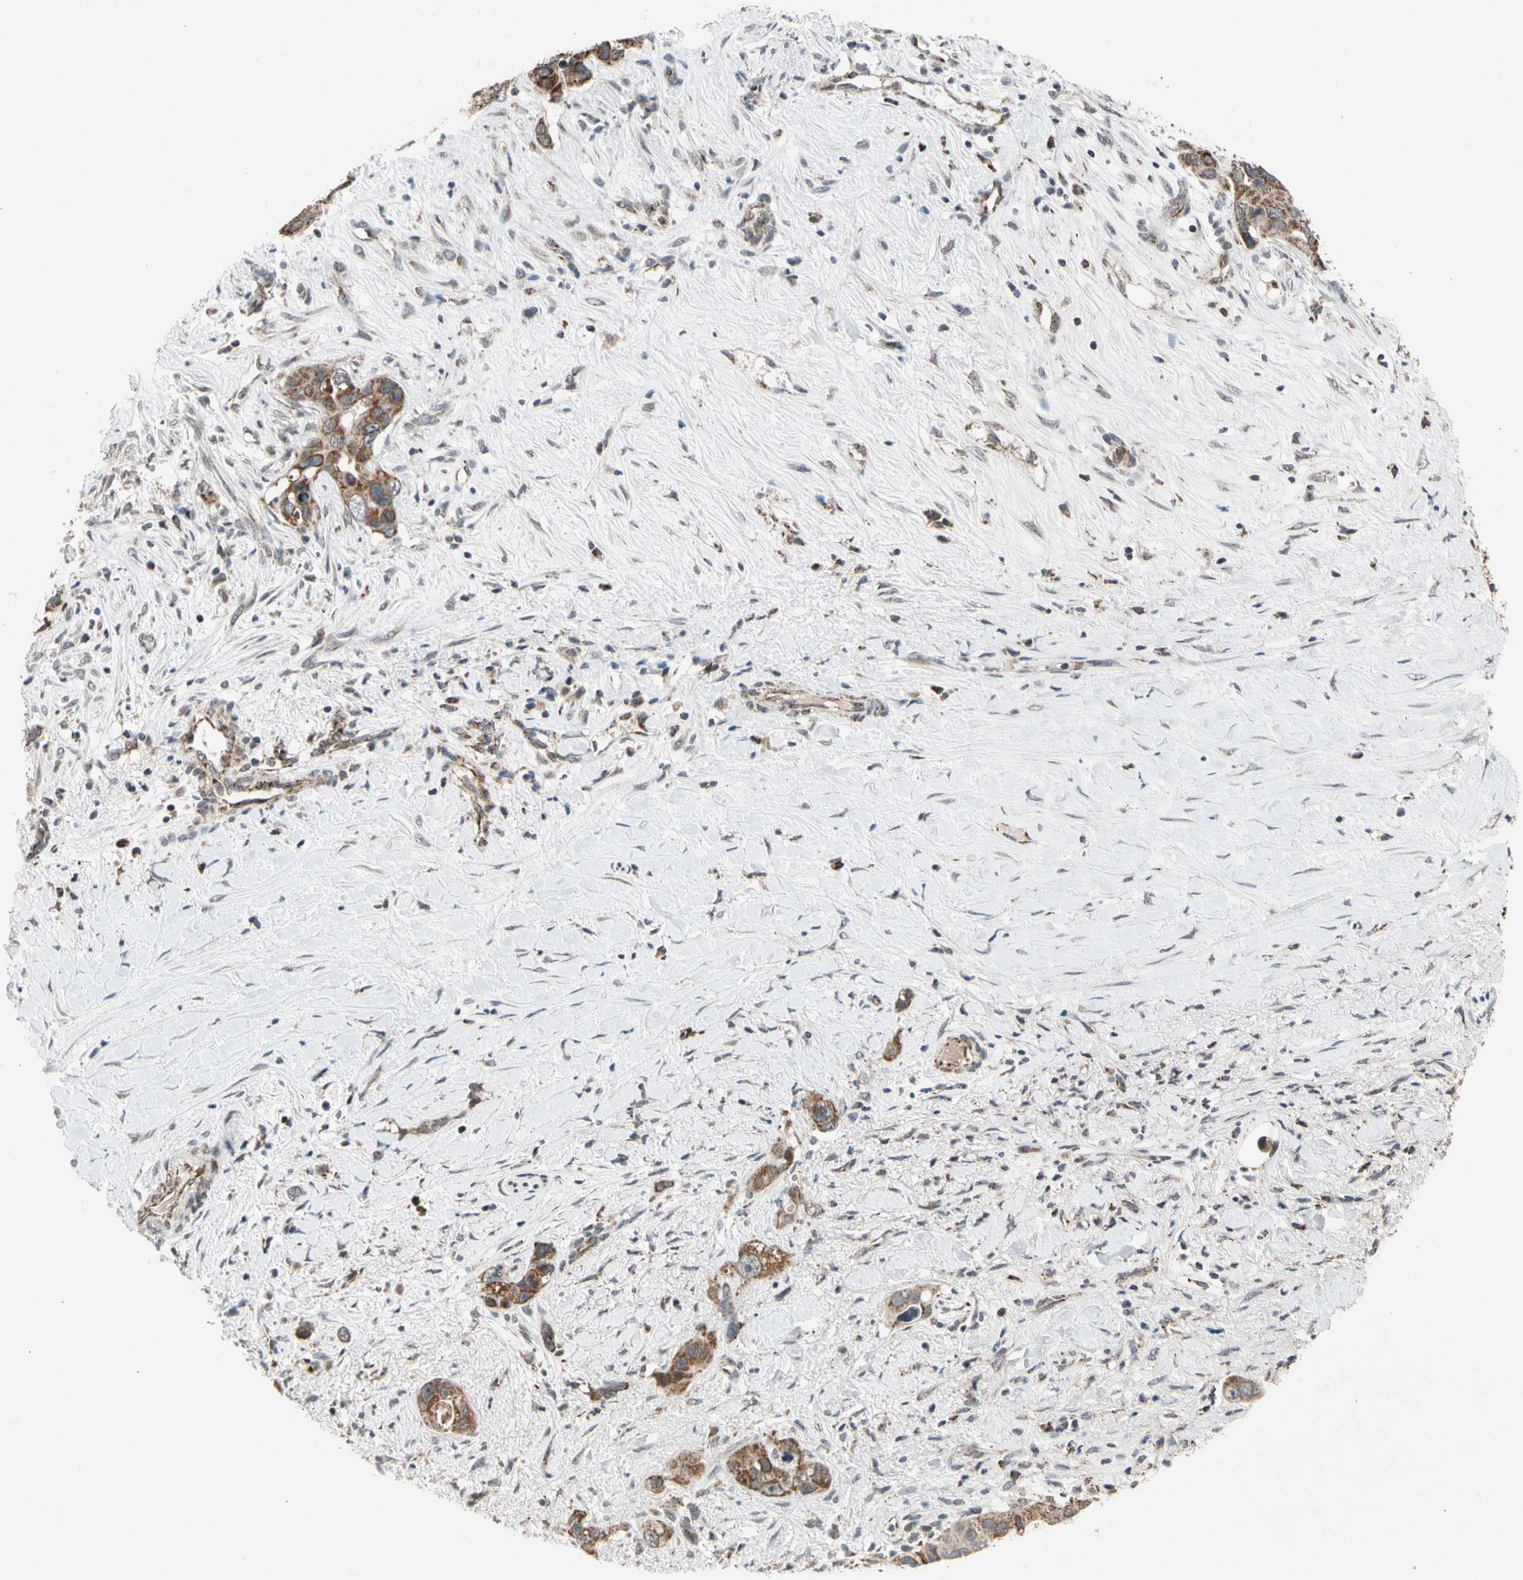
{"staining": {"intensity": "moderate", "quantity": ">75%", "location": "cytoplasmic/membranous"}, "tissue": "liver cancer", "cell_type": "Tumor cells", "image_type": "cancer", "snomed": [{"axis": "morphology", "description": "Cholangiocarcinoma"}, {"axis": "topography", "description": "Liver"}], "caption": "This micrograph displays liver cancer stained with immunohistochemistry to label a protein in brown. The cytoplasmic/membranous of tumor cells show moderate positivity for the protein. Nuclei are counter-stained blue.", "gene": "KHDC4", "patient": {"sex": "female", "age": 65}}